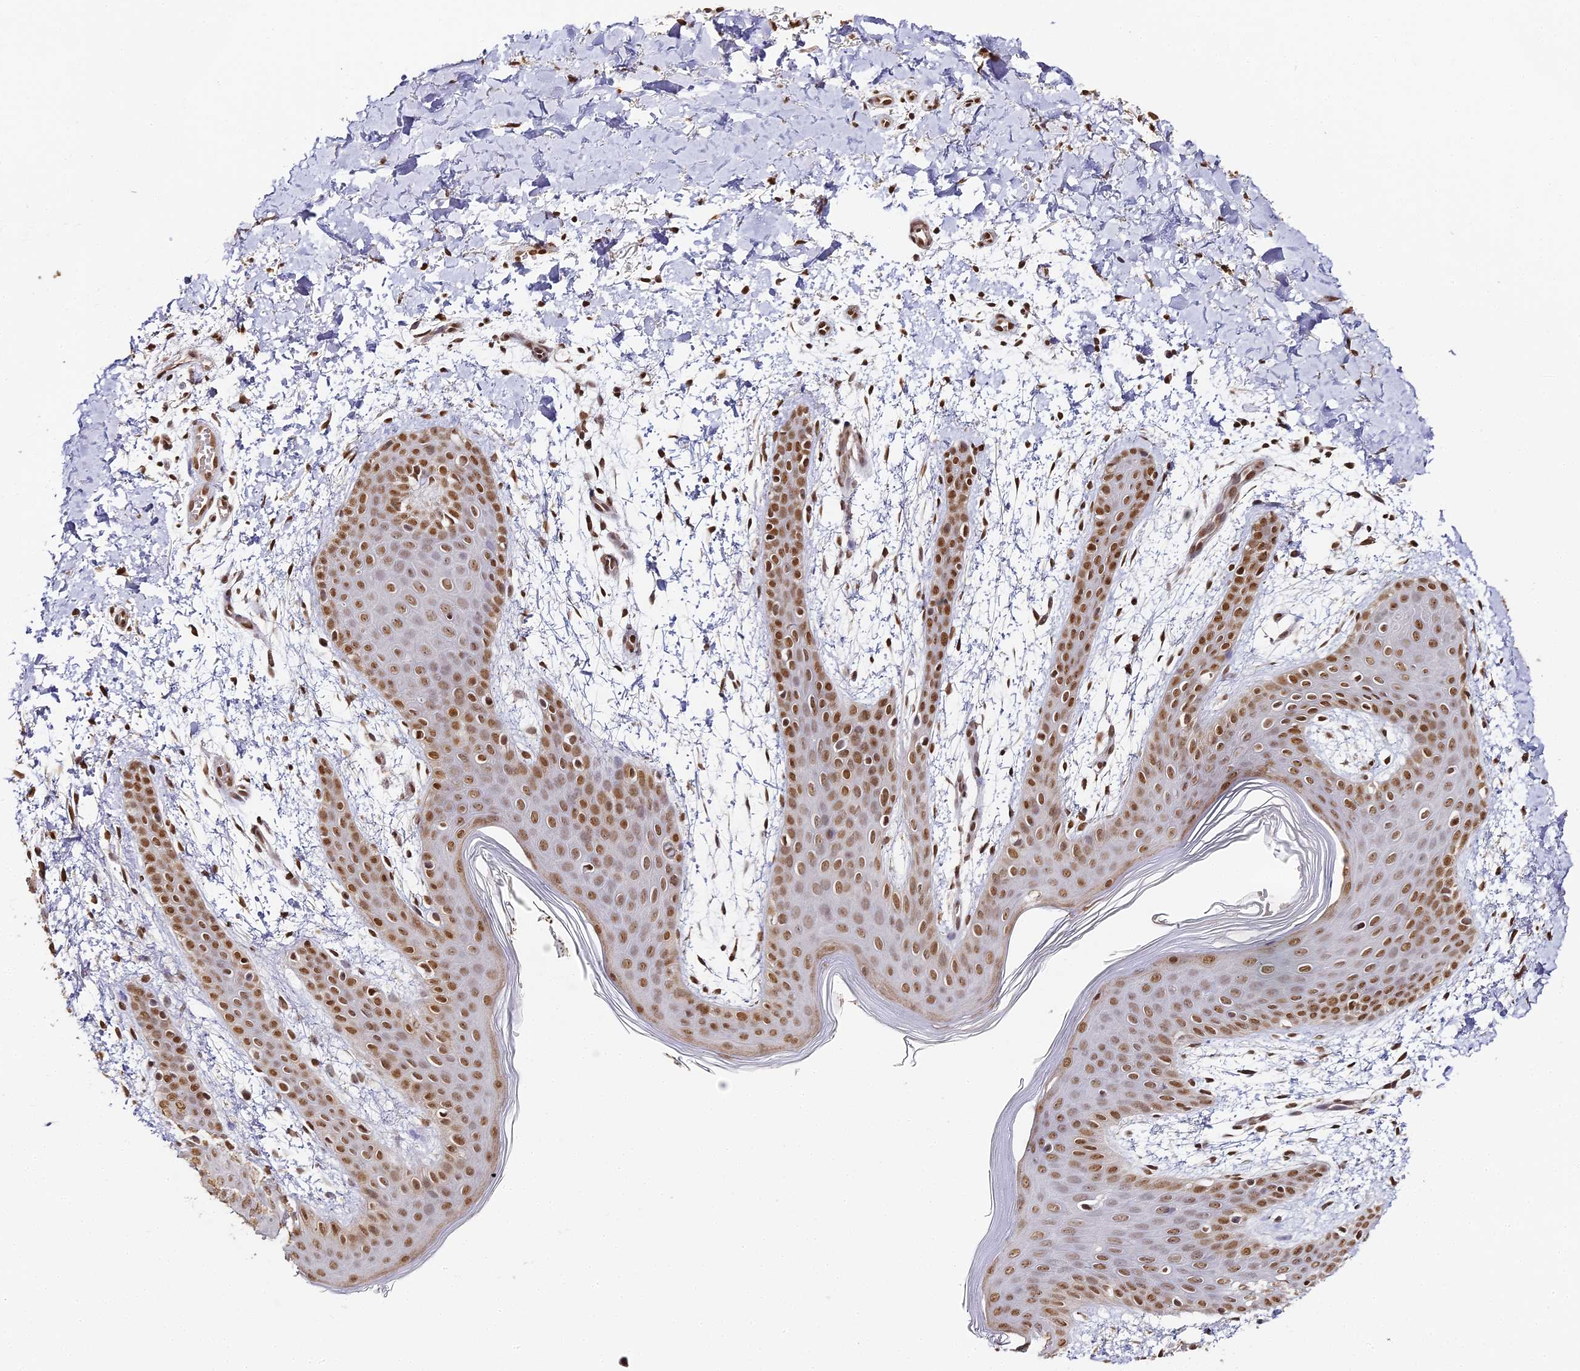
{"staining": {"intensity": "moderate", "quantity": ">75%", "location": "nuclear"}, "tissue": "skin", "cell_type": "Fibroblasts", "image_type": "normal", "snomed": [{"axis": "morphology", "description": "Normal tissue, NOS"}, {"axis": "topography", "description": "Skin"}], "caption": "The immunohistochemical stain shows moderate nuclear positivity in fibroblasts of benign skin. (Stains: DAB (3,3'-diaminobenzidine) in brown, nuclei in blue, Microscopy: brightfield microscopy at high magnification).", "gene": "HNRNPA1", "patient": {"sex": "male", "age": 36}}